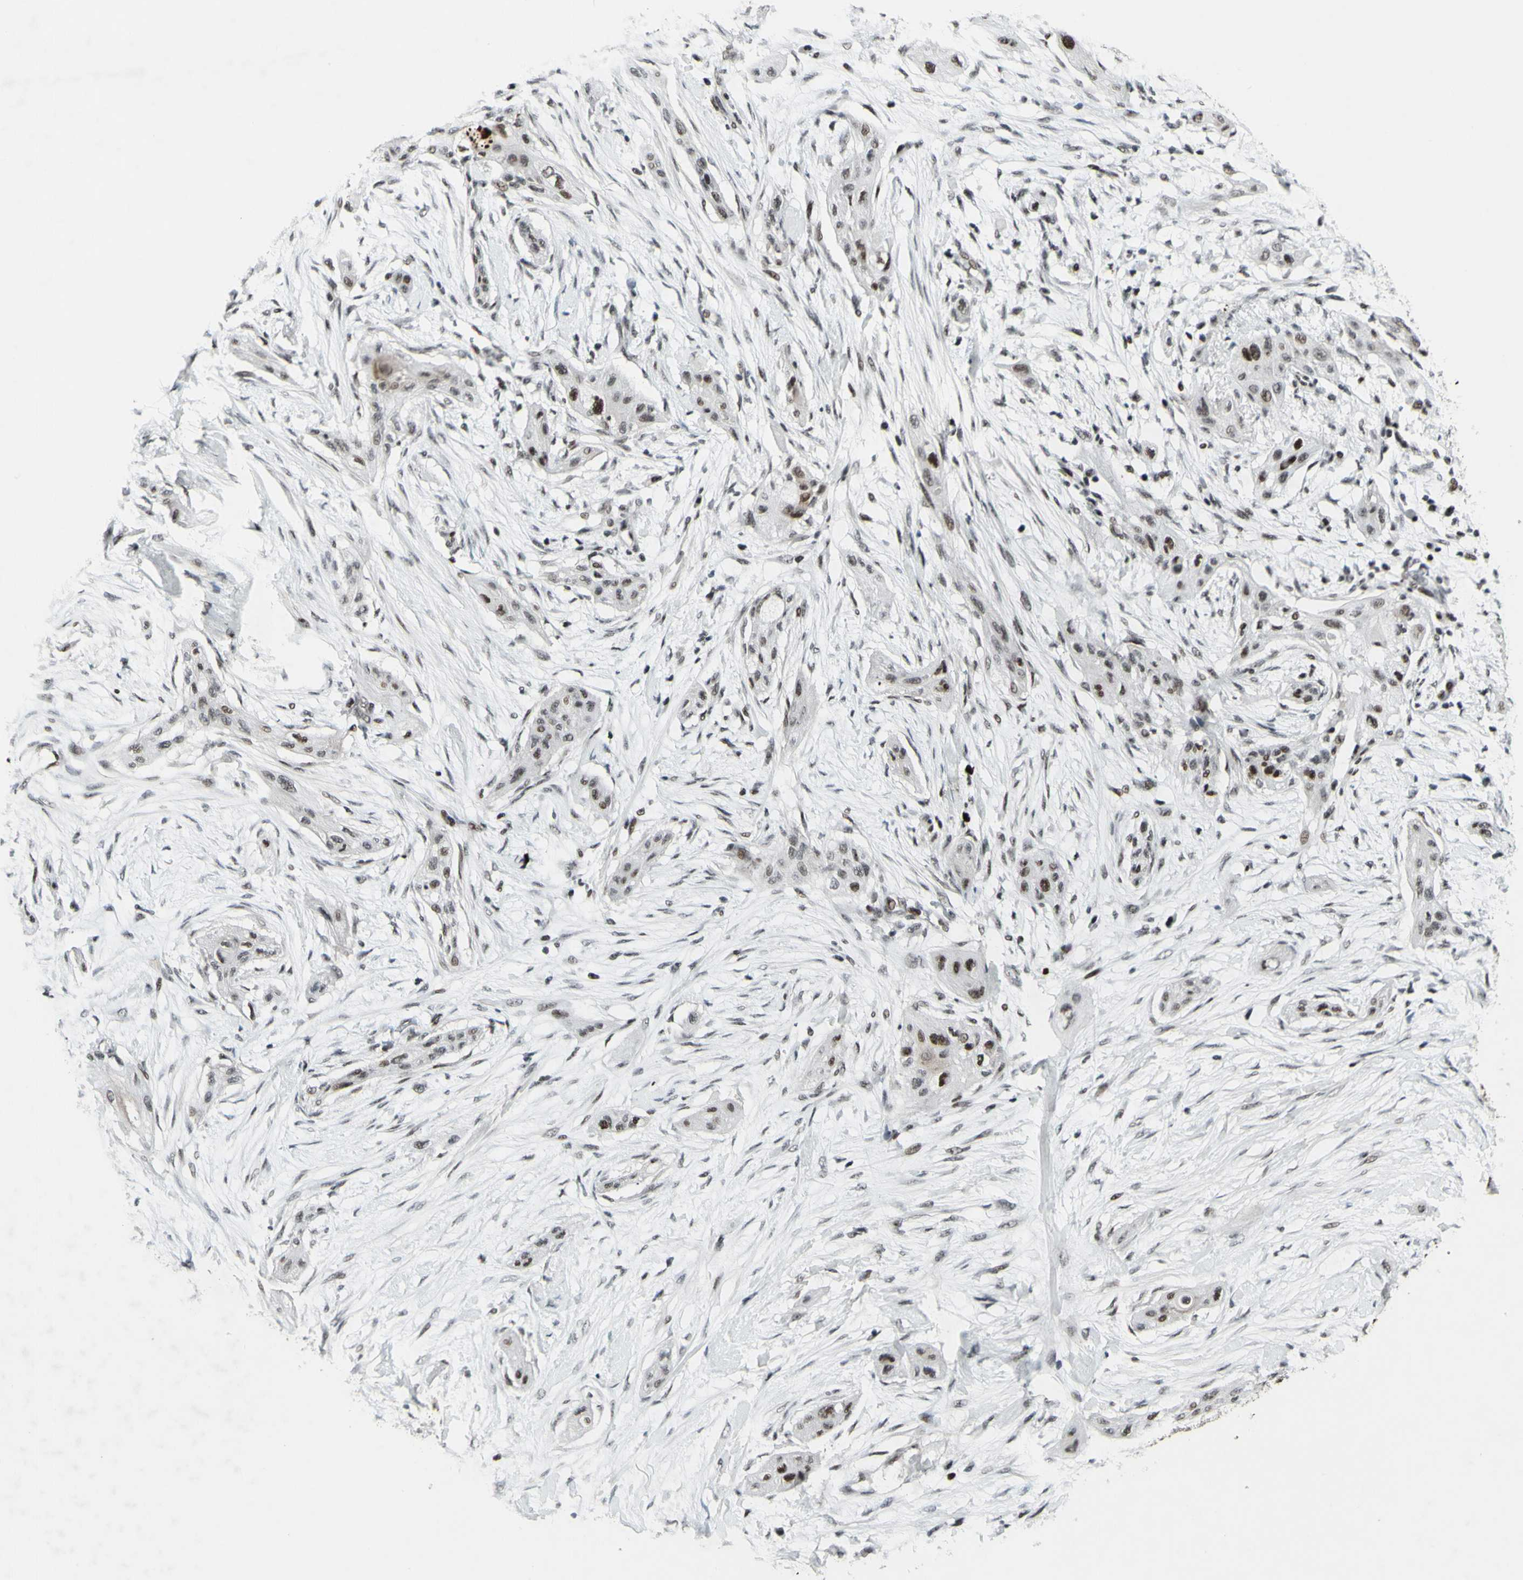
{"staining": {"intensity": "moderate", "quantity": "<25%", "location": "nuclear"}, "tissue": "lung cancer", "cell_type": "Tumor cells", "image_type": "cancer", "snomed": [{"axis": "morphology", "description": "Squamous cell carcinoma, NOS"}, {"axis": "topography", "description": "Lung"}], "caption": "Human lung squamous cell carcinoma stained for a protein (brown) shows moderate nuclear positive positivity in approximately <25% of tumor cells.", "gene": "SUPT6H", "patient": {"sex": "female", "age": 47}}